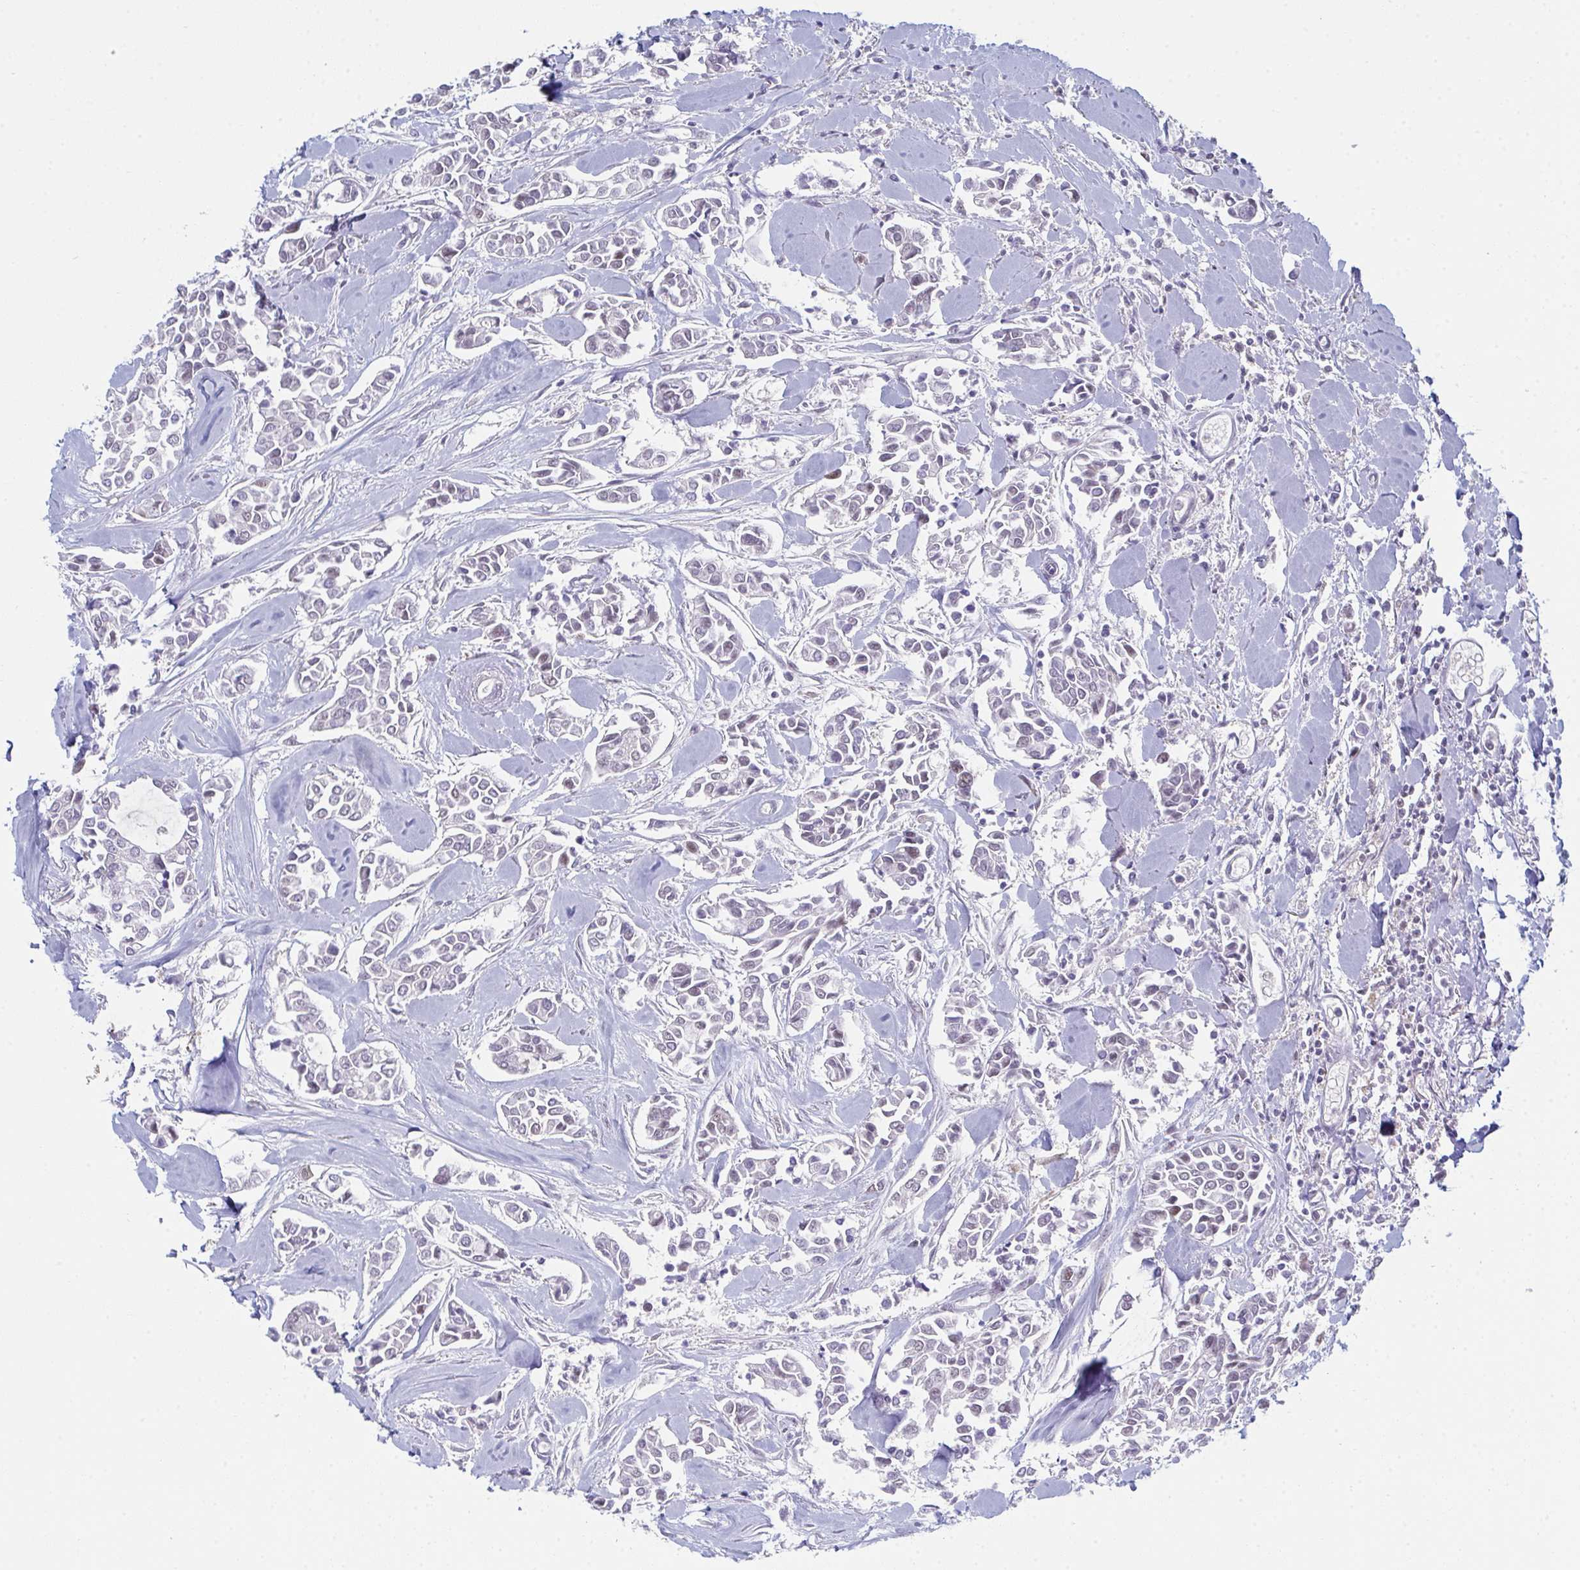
{"staining": {"intensity": "negative", "quantity": "none", "location": "none"}, "tissue": "breast cancer", "cell_type": "Tumor cells", "image_type": "cancer", "snomed": [{"axis": "morphology", "description": "Duct carcinoma"}, {"axis": "topography", "description": "Breast"}], "caption": "Human intraductal carcinoma (breast) stained for a protein using immunohistochemistry (IHC) displays no positivity in tumor cells.", "gene": "ACD", "patient": {"sex": "female", "age": 84}}